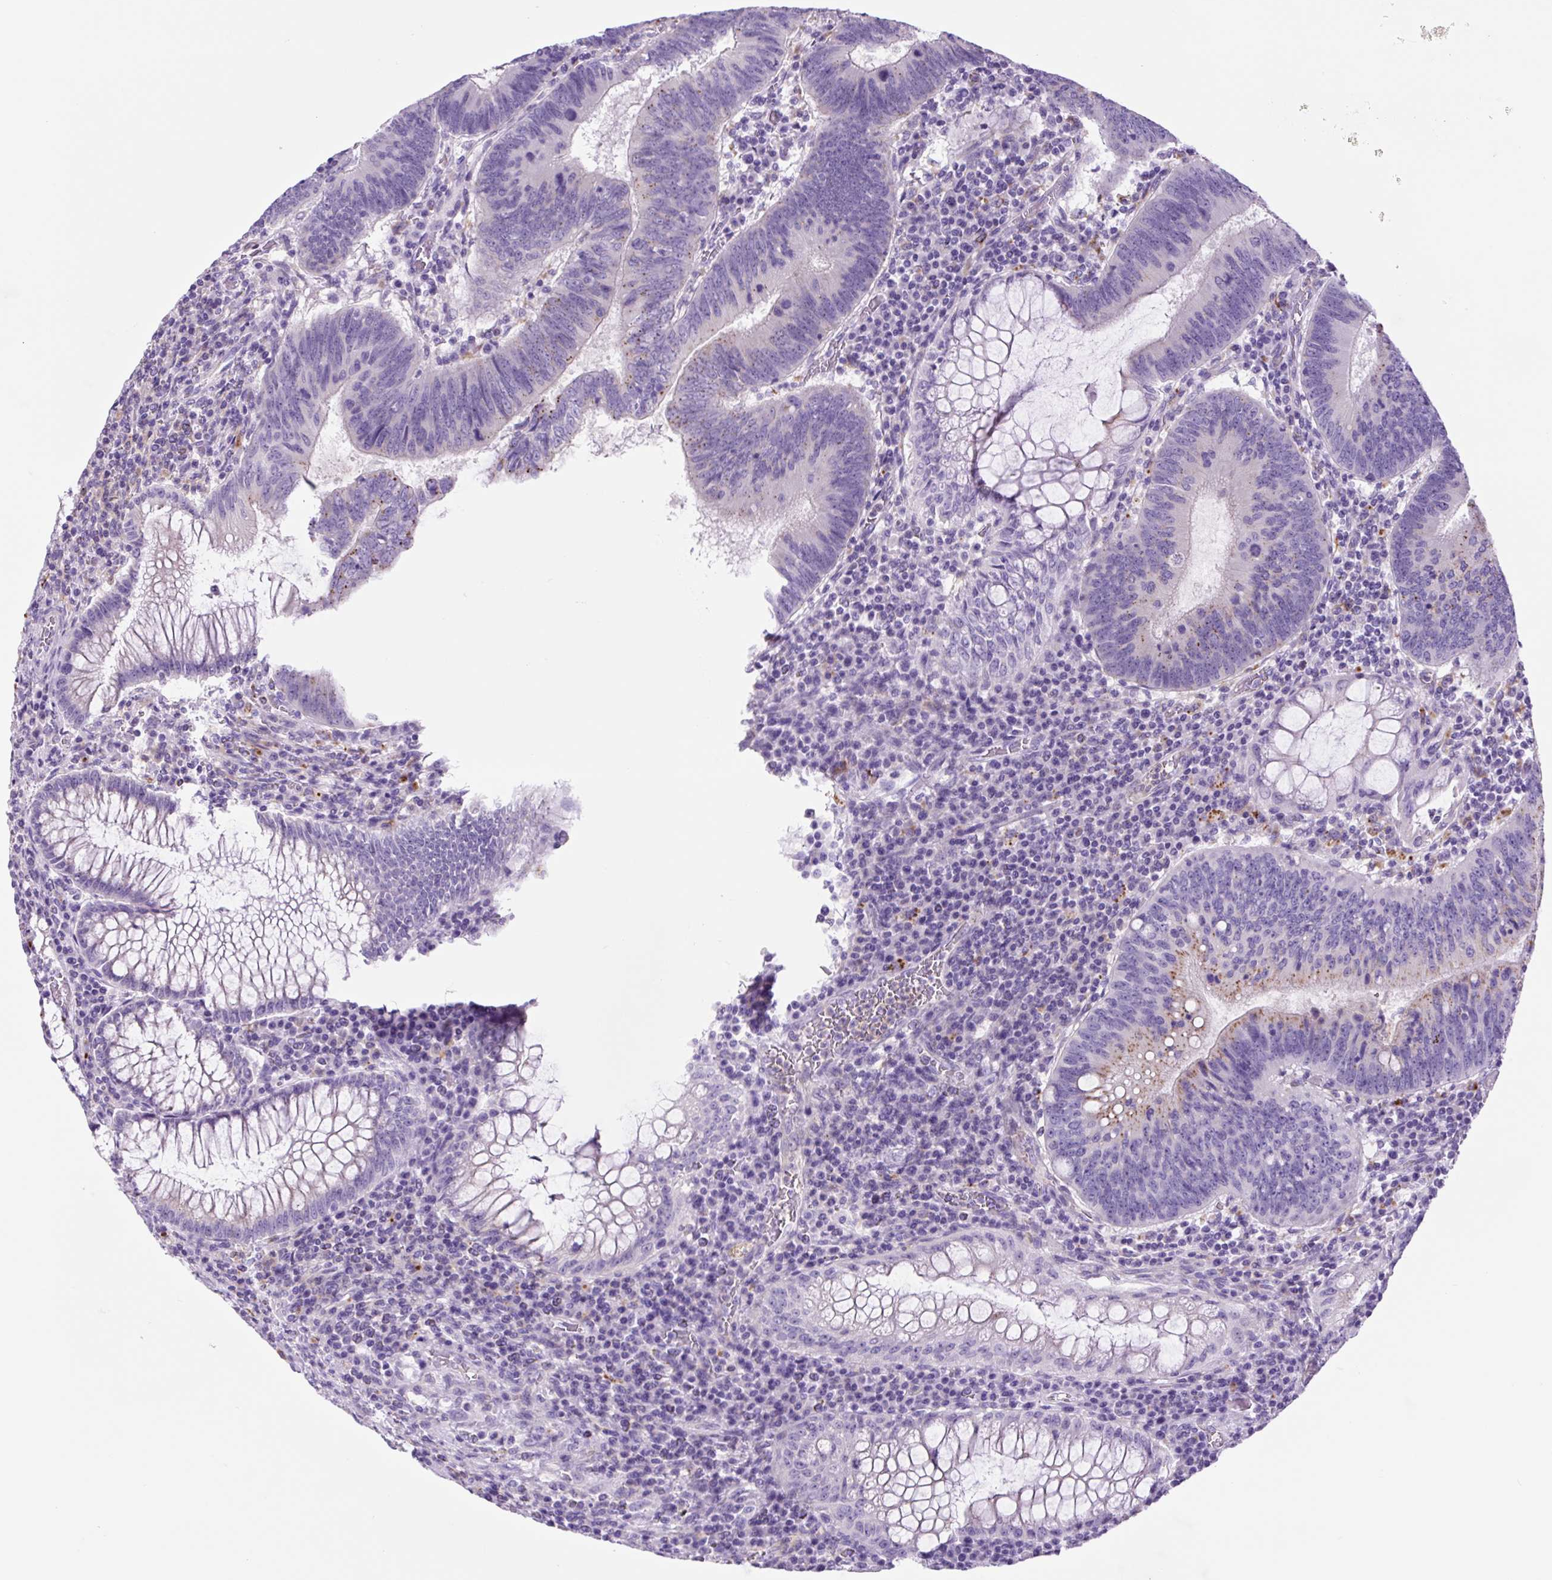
{"staining": {"intensity": "negative", "quantity": "none", "location": "none"}, "tissue": "colorectal cancer", "cell_type": "Tumor cells", "image_type": "cancer", "snomed": [{"axis": "morphology", "description": "Adenocarcinoma, NOS"}, {"axis": "topography", "description": "Colon"}], "caption": "Tumor cells show no significant protein positivity in adenocarcinoma (colorectal). (DAB (3,3'-diaminobenzidine) IHC, high magnification).", "gene": "LCN10", "patient": {"sex": "male", "age": 67}}